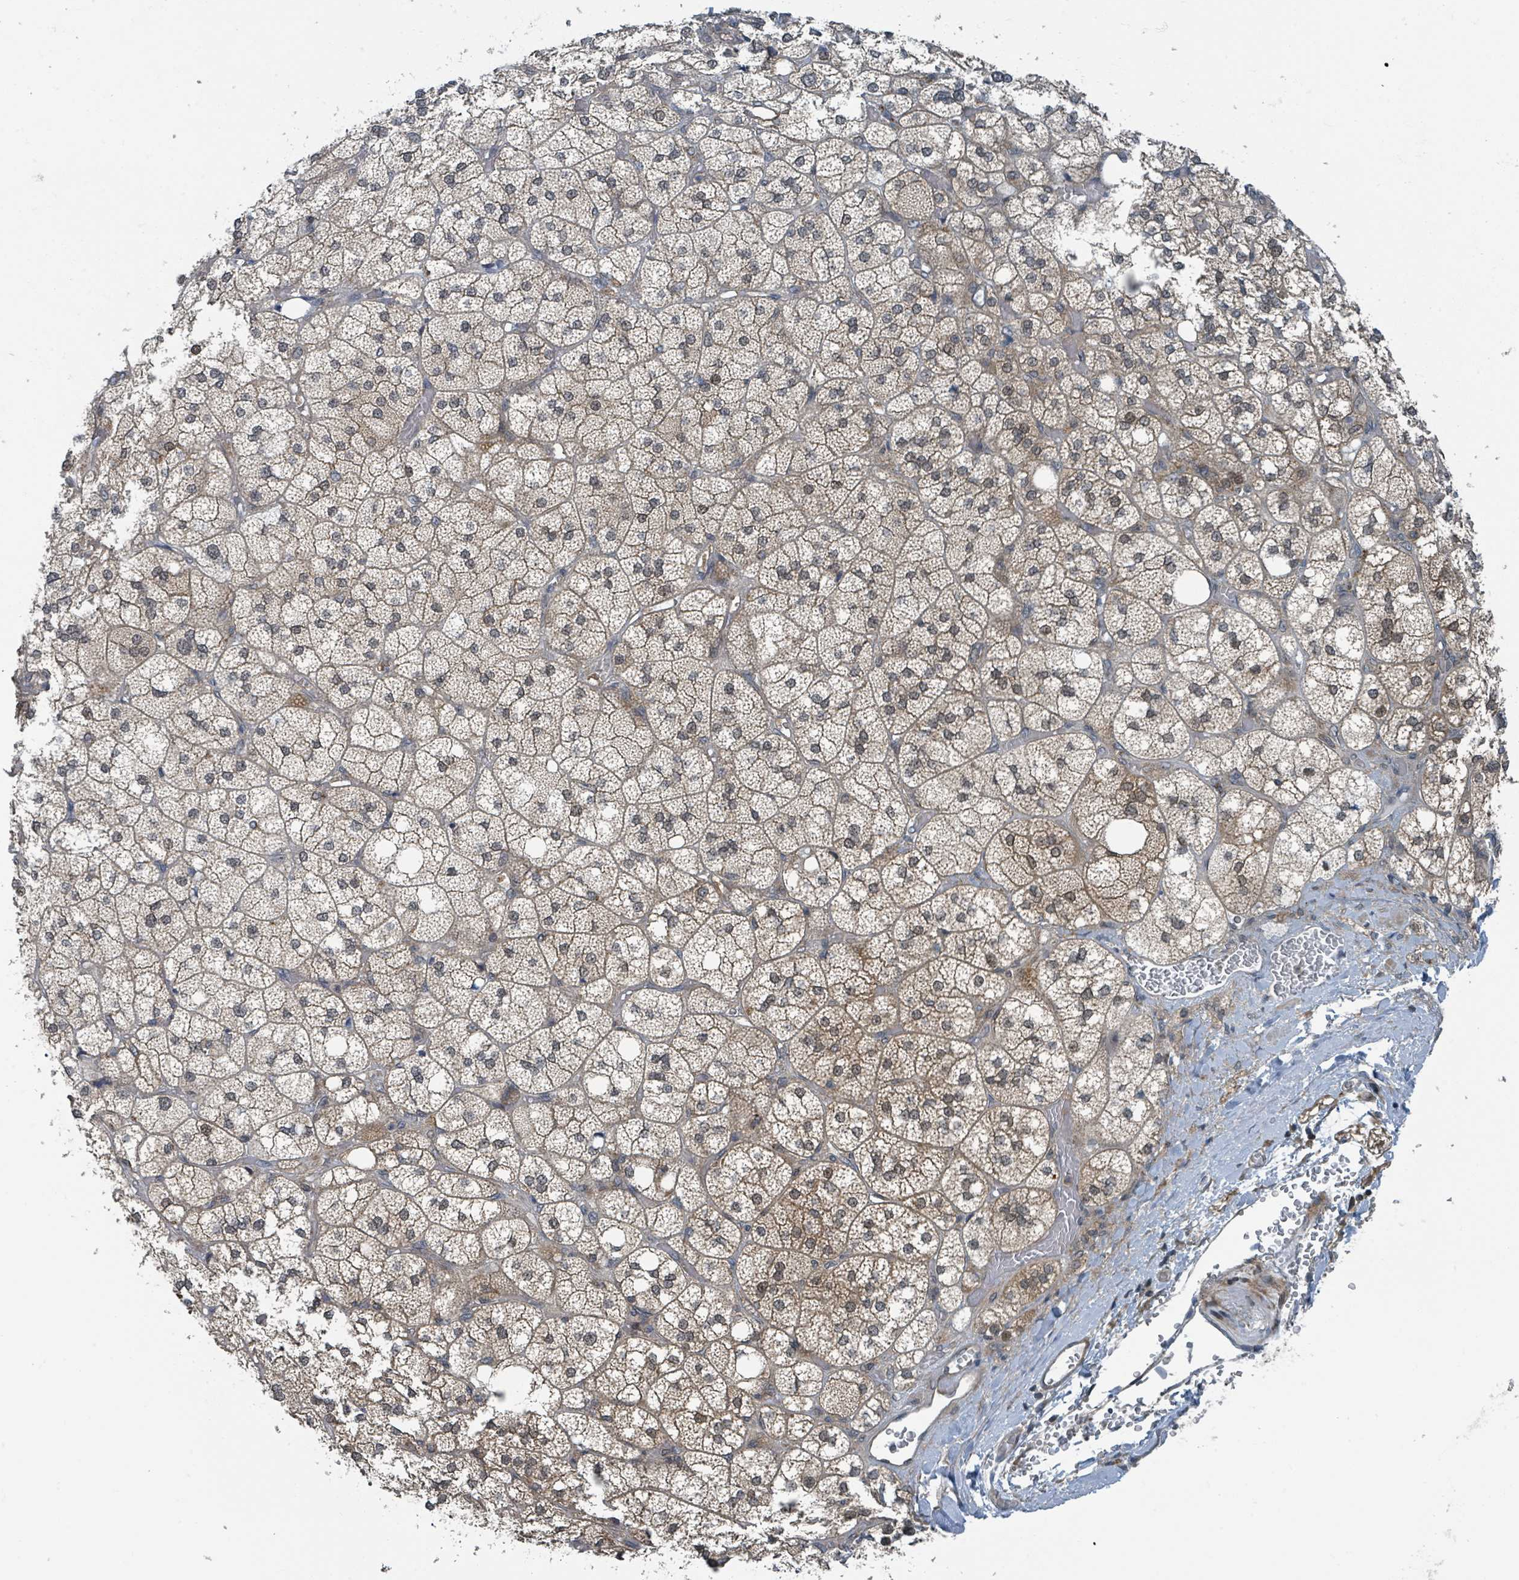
{"staining": {"intensity": "weak", "quantity": "25%-75%", "location": "cytoplasmic/membranous,nuclear"}, "tissue": "adrenal gland", "cell_type": "Glandular cells", "image_type": "normal", "snomed": [{"axis": "morphology", "description": "Normal tissue, NOS"}, {"axis": "topography", "description": "Adrenal gland"}], "caption": "Normal adrenal gland shows weak cytoplasmic/membranous,nuclear positivity in approximately 25%-75% of glandular cells.", "gene": "GOLGA7B", "patient": {"sex": "male", "age": 61}}